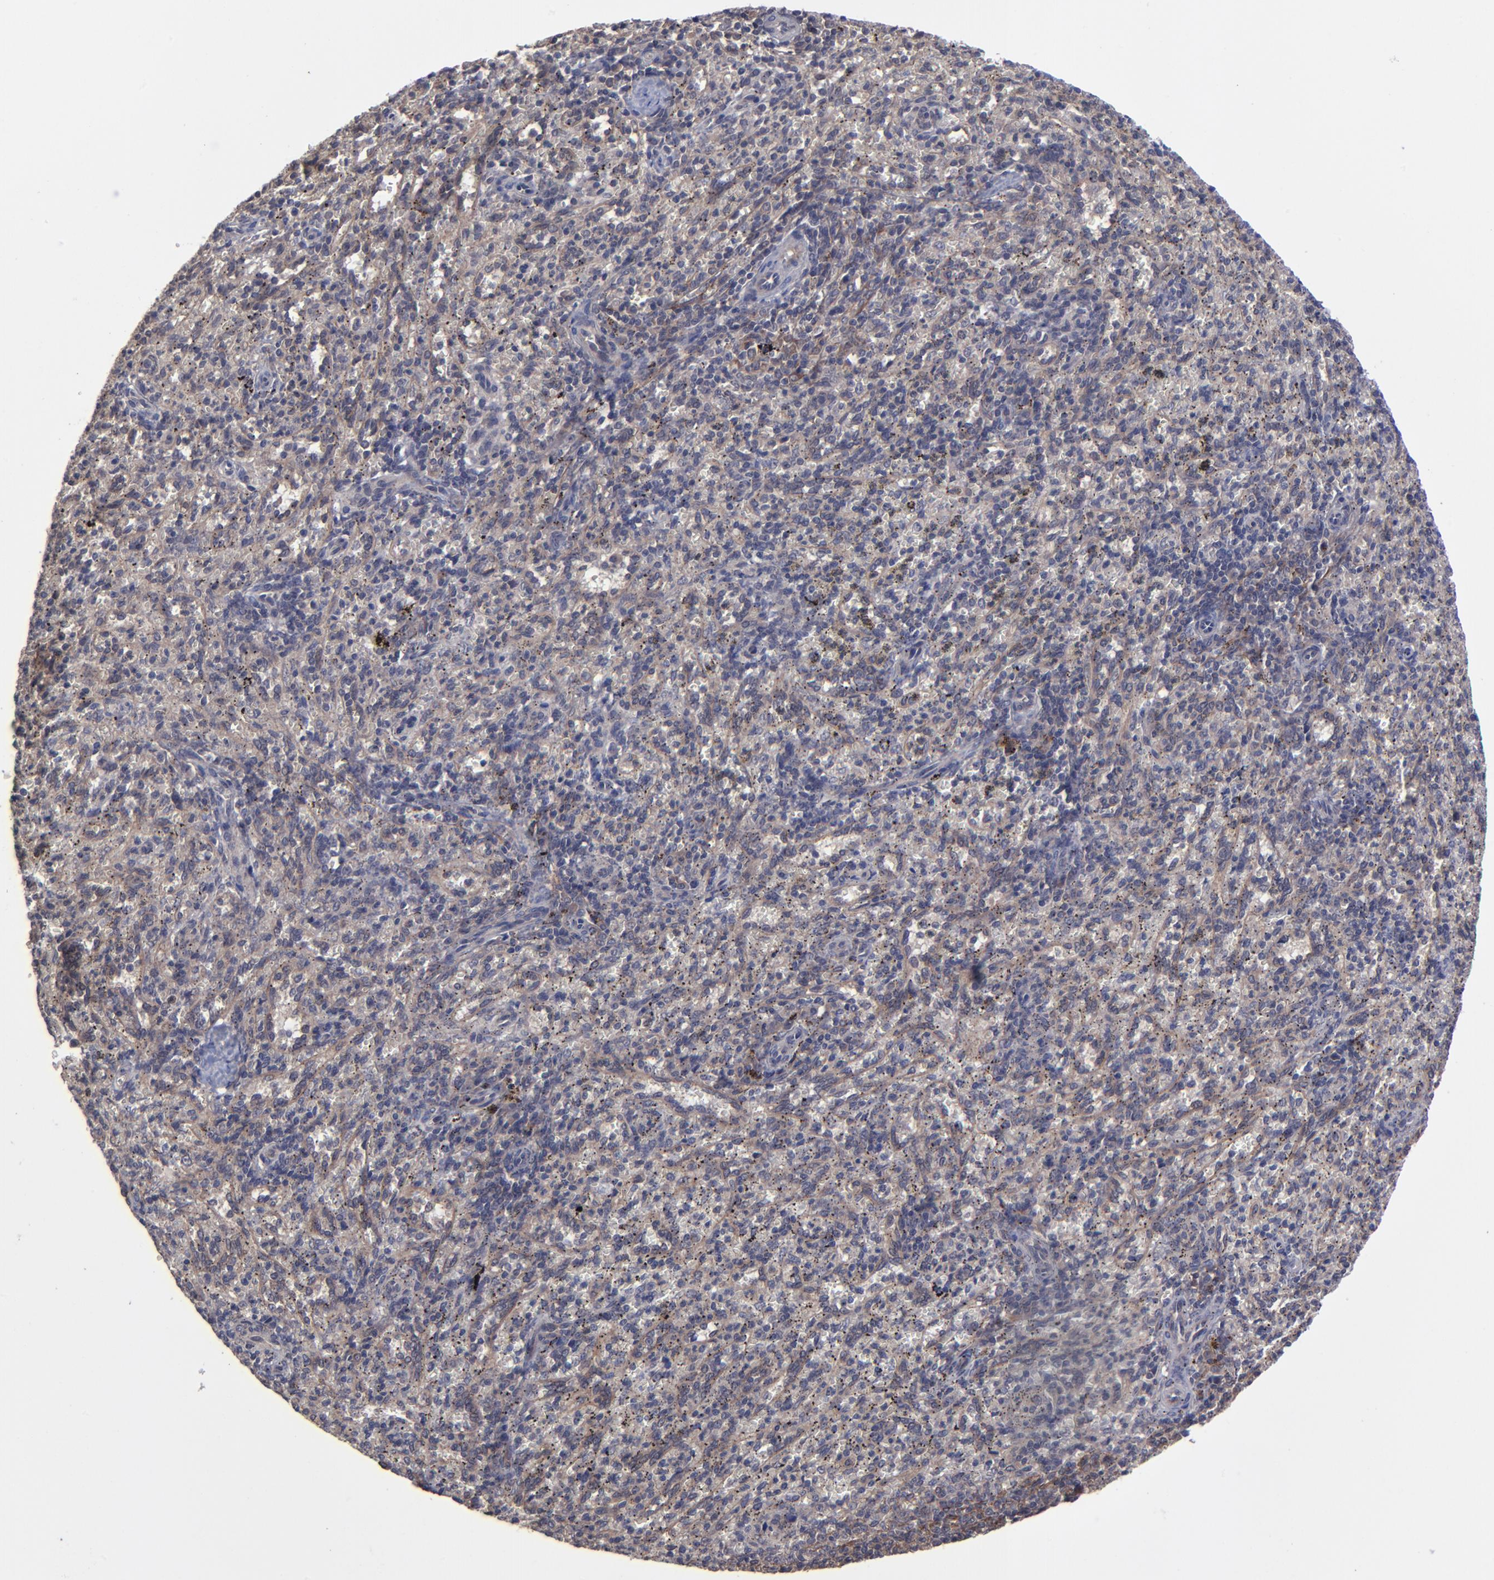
{"staining": {"intensity": "weak", "quantity": "25%-75%", "location": "cytoplasmic/membranous"}, "tissue": "spleen", "cell_type": "Cells in red pulp", "image_type": "normal", "snomed": [{"axis": "morphology", "description": "Normal tissue, NOS"}, {"axis": "topography", "description": "Spleen"}], "caption": "The image shows immunohistochemical staining of benign spleen. There is weak cytoplasmic/membranous positivity is present in about 25%-75% of cells in red pulp. (DAB (3,3'-diaminobenzidine) = brown stain, brightfield microscopy at high magnification).", "gene": "ZNF780A", "patient": {"sex": "female", "age": 10}}